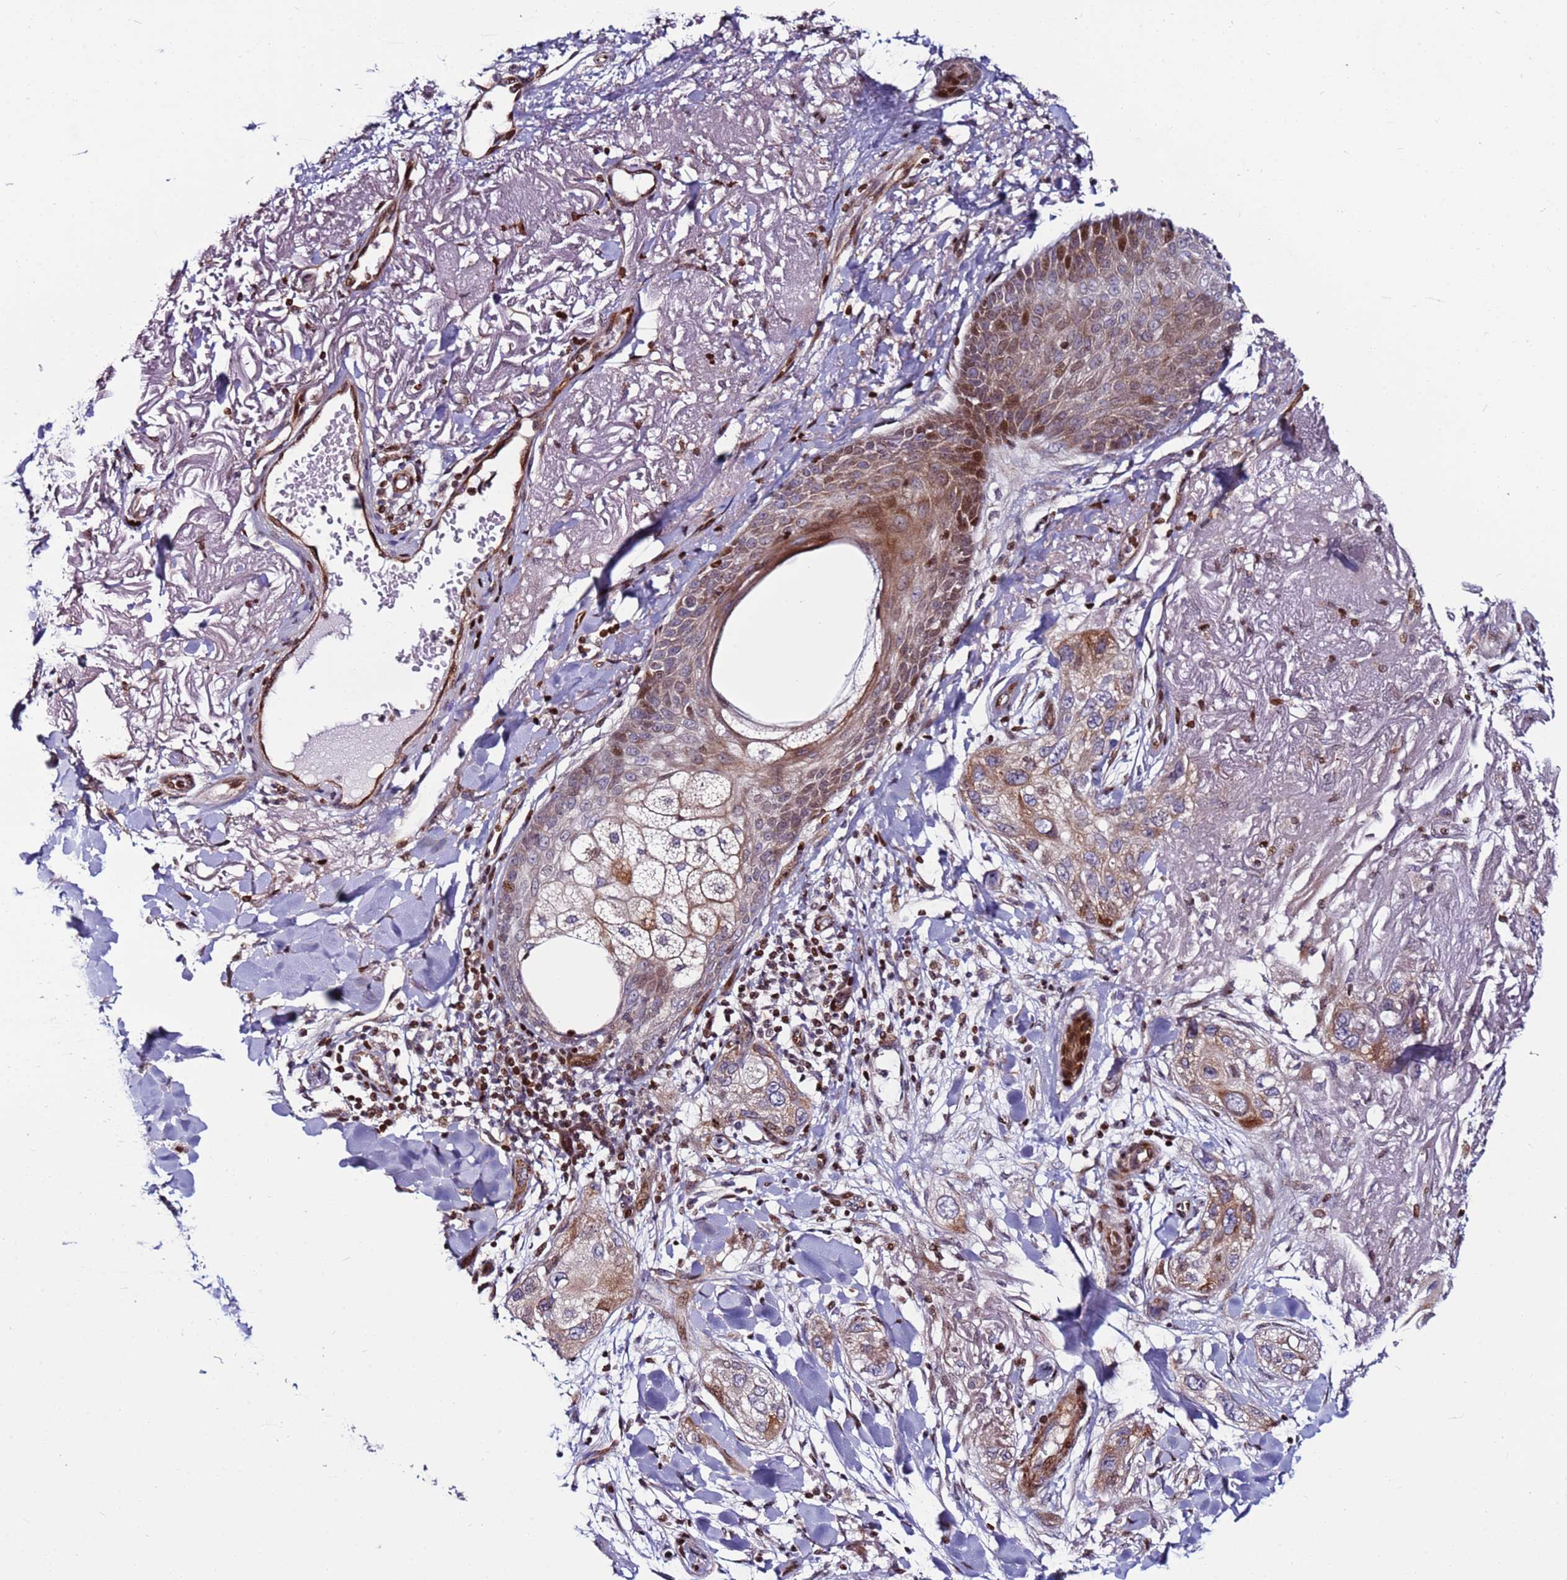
{"staining": {"intensity": "moderate", "quantity": "25%-75%", "location": "cytoplasmic/membranous"}, "tissue": "skin cancer", "cell_type": "Tumor cells", "image_type": "cancer", "snomed": [{"axis": "morphology", "description": "Normal tissue, NOS"}, {"axis": "morphology", "description": "Squamous cell carcinoma, NOS"}, {"axis": "topography", "description": "Skin"}], "caption": "Skin squamous cell carcinoma stained with IHC reveals moderate cytoplasmic/membranous expression in approximately 25%-75% of tumor cells. Using DAB (3,3'-diaminobenzidine) (brown) and hematoxylin (blue) stains, captured at high magnification using brightfield microscopy.", "gene": "WBP11", "patient": {"sex": "male", "age": 72}}